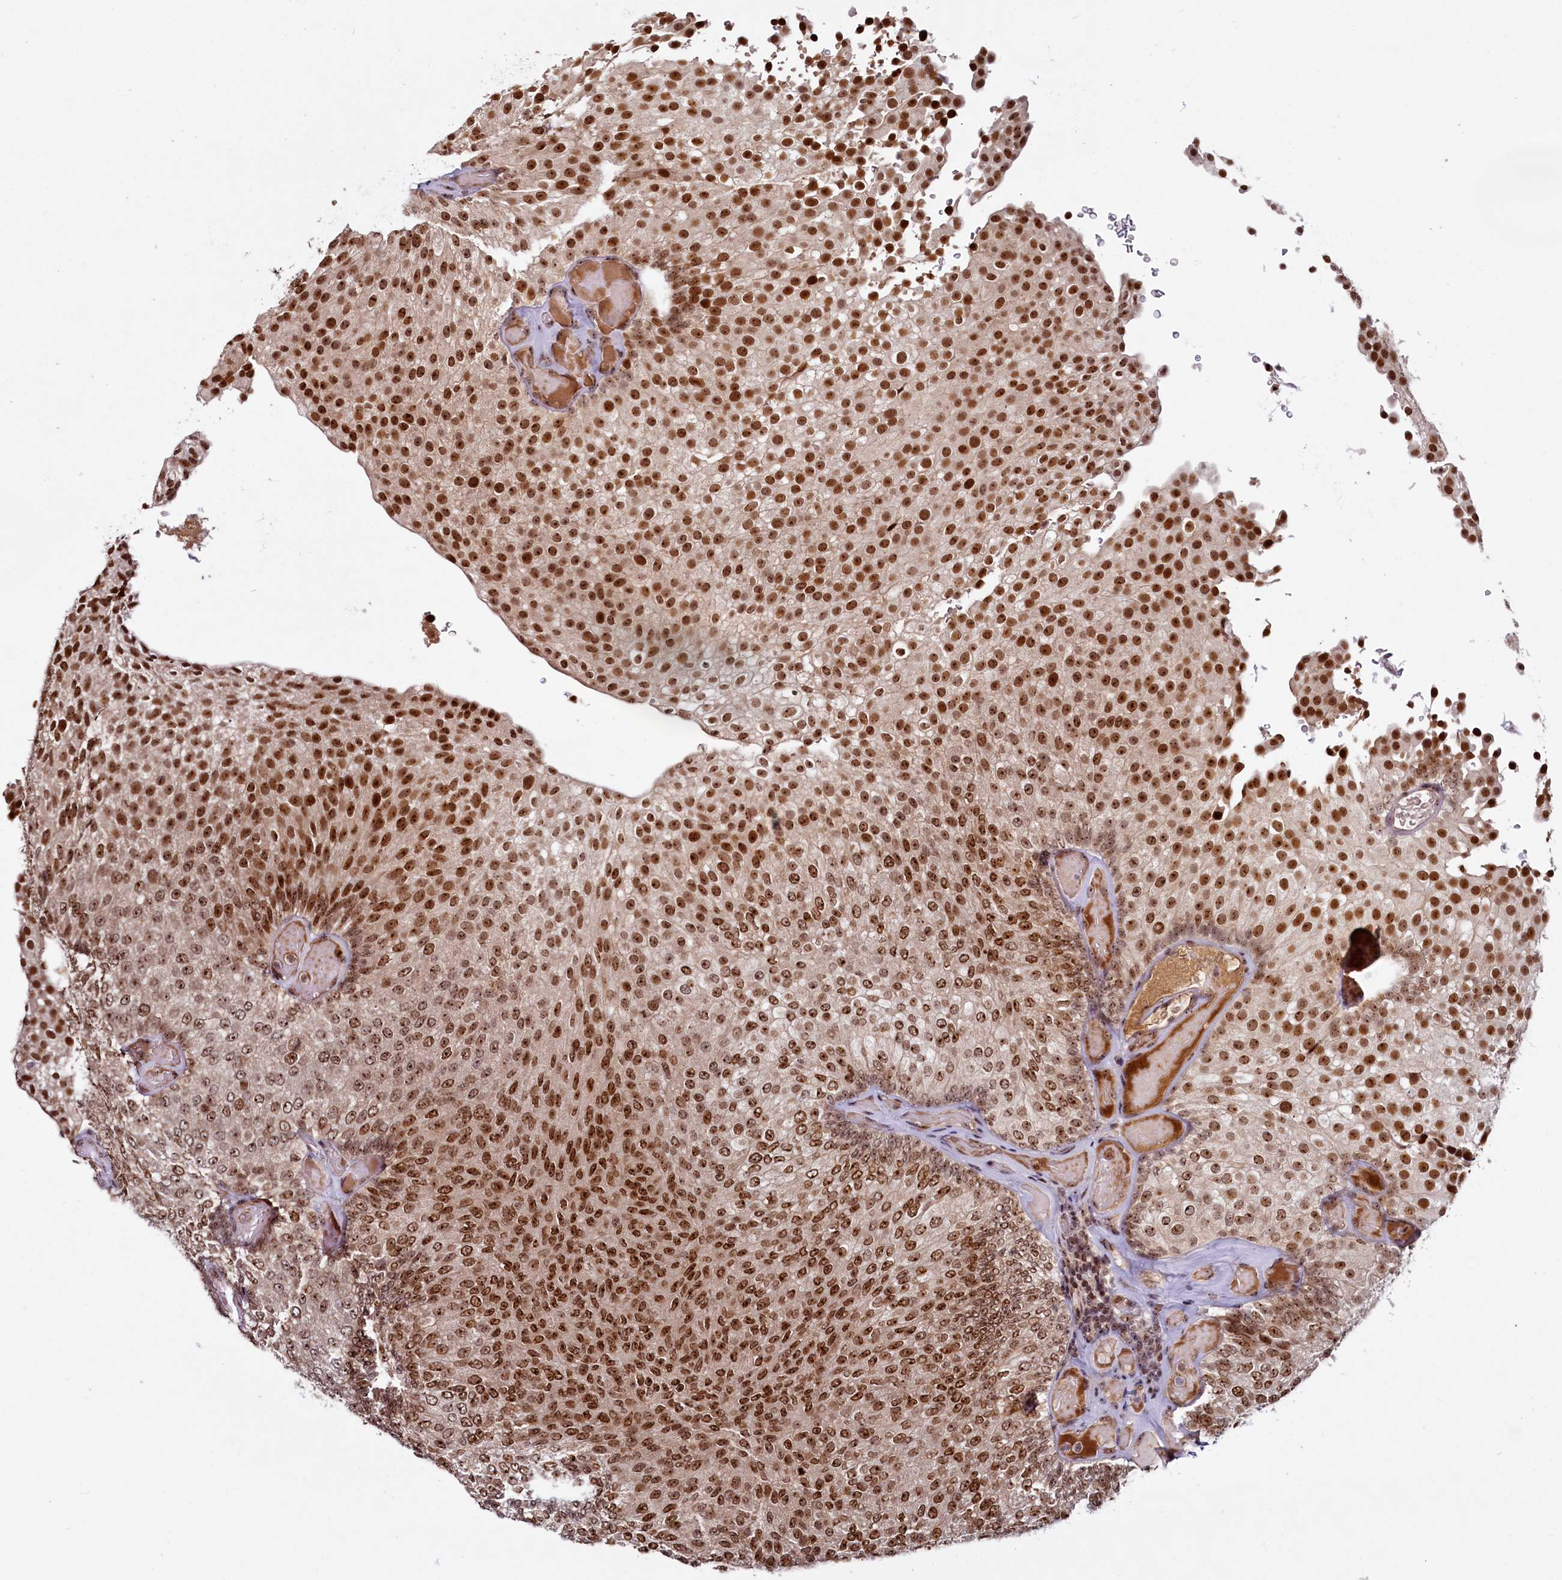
{"staining": {"intensity": "strong", "quantity": ">75%", "location": "nuclear"}, "tissue": "urothelial cancer", "cell_type": "Tumor cells", "image_type": "cancer", "snomed": [{"axis": "morphology", "description": "Urothelial carcinoma, Low grade"}, {"axis": "topography", "description": "Urinary bladder"}], "caption": "The photomicrograph demonstrates staining of urothelial cancer, revealing strong nuclear protein staining (brown color) within tumor cells.", "gene": "TCOF1", "patient": {"sex": "male", "age": 78}}